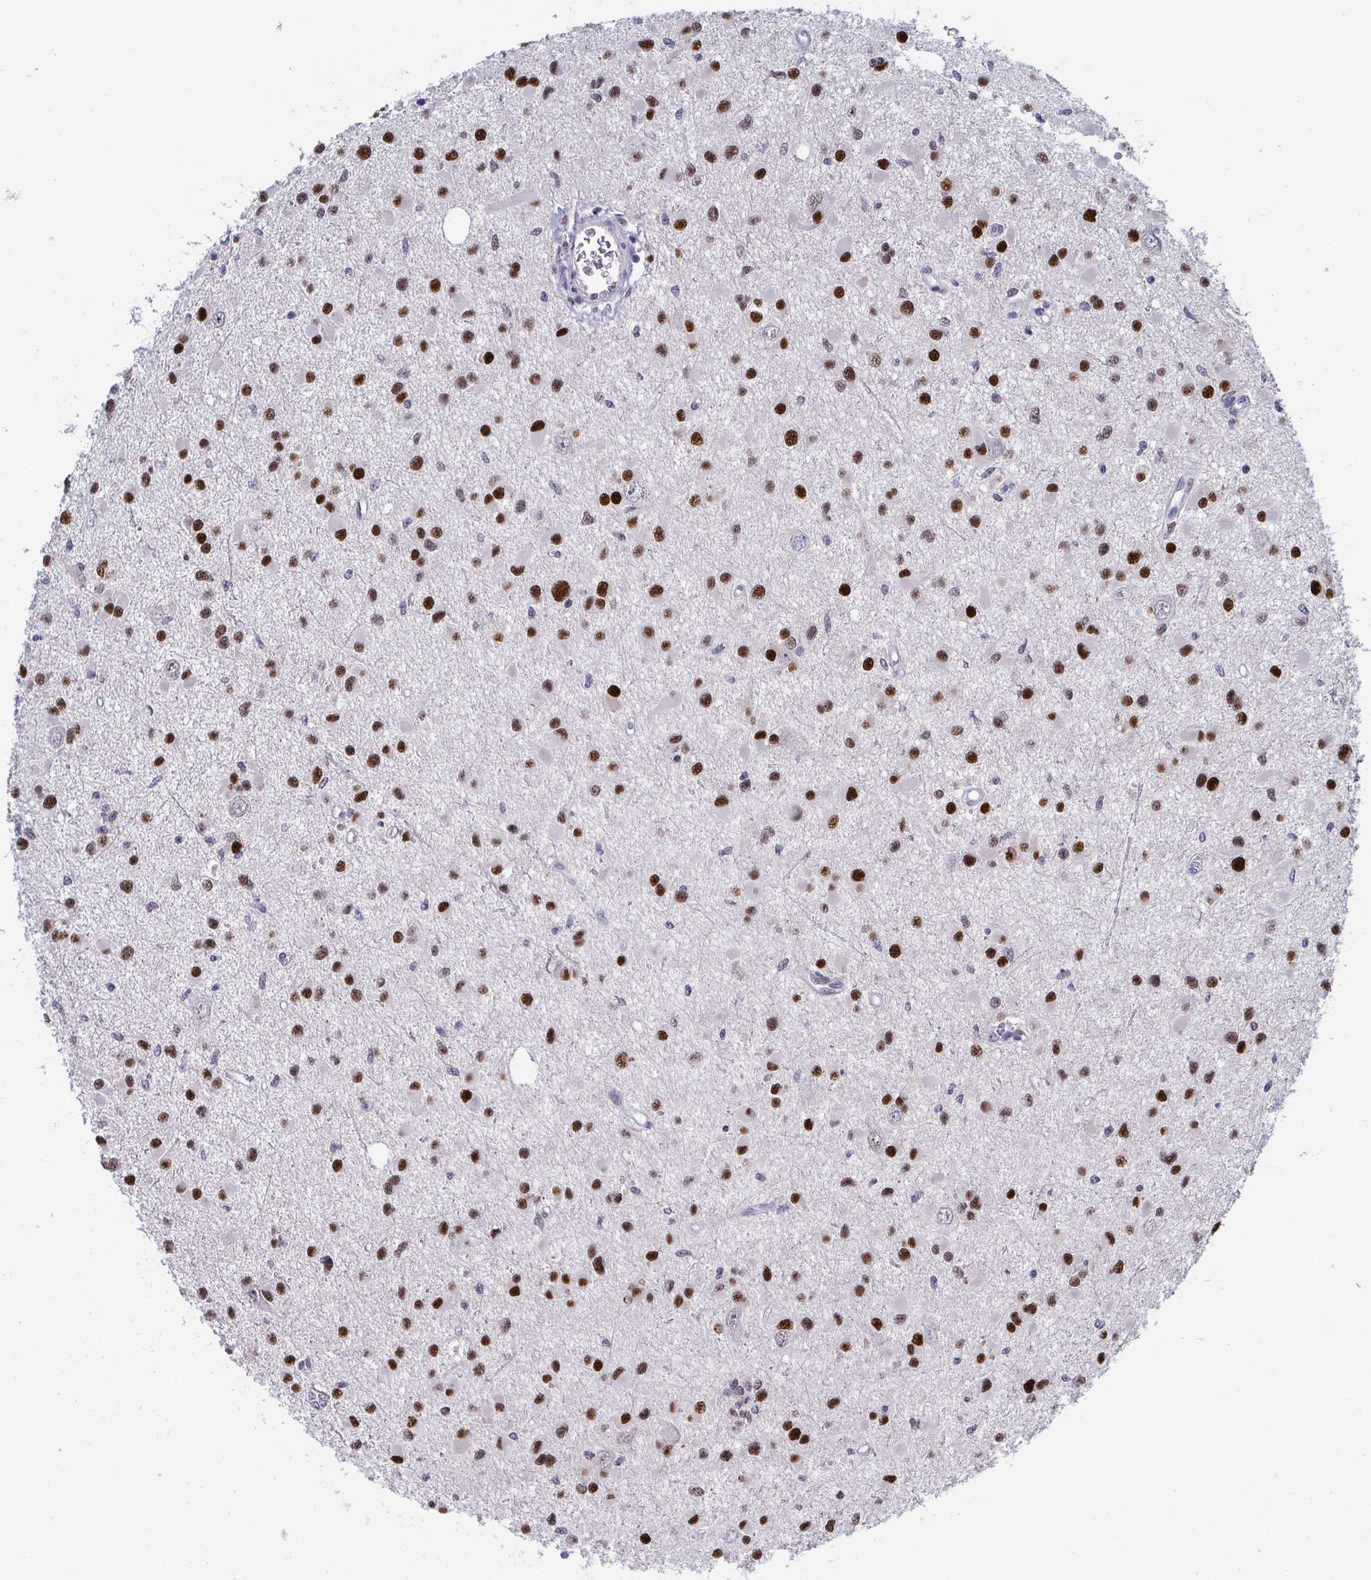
{"staining": {"intensity": "strong", "quantity": ">75%", "location": "nuclear"}, "tissue": "glioma", "cell_type": "Tumor cells", "image_type": "cancer", "snomed": [{"axis": "morphology", "description": "Glioma, malignant, High grade"}, {"axis": "topography", "description": "Brain"}], "caption": "Immunohistochemistry histopathology image of neoplastic tissue: human high-grade glioma (malignant) stained using IHC demonstrates high levels of strong protein expression localized specifically in the nuclear of tumor cells, appearing as a nuclear brown color.", "gene": "JDP2", "patient": {"sex": "male", "age": 54}}